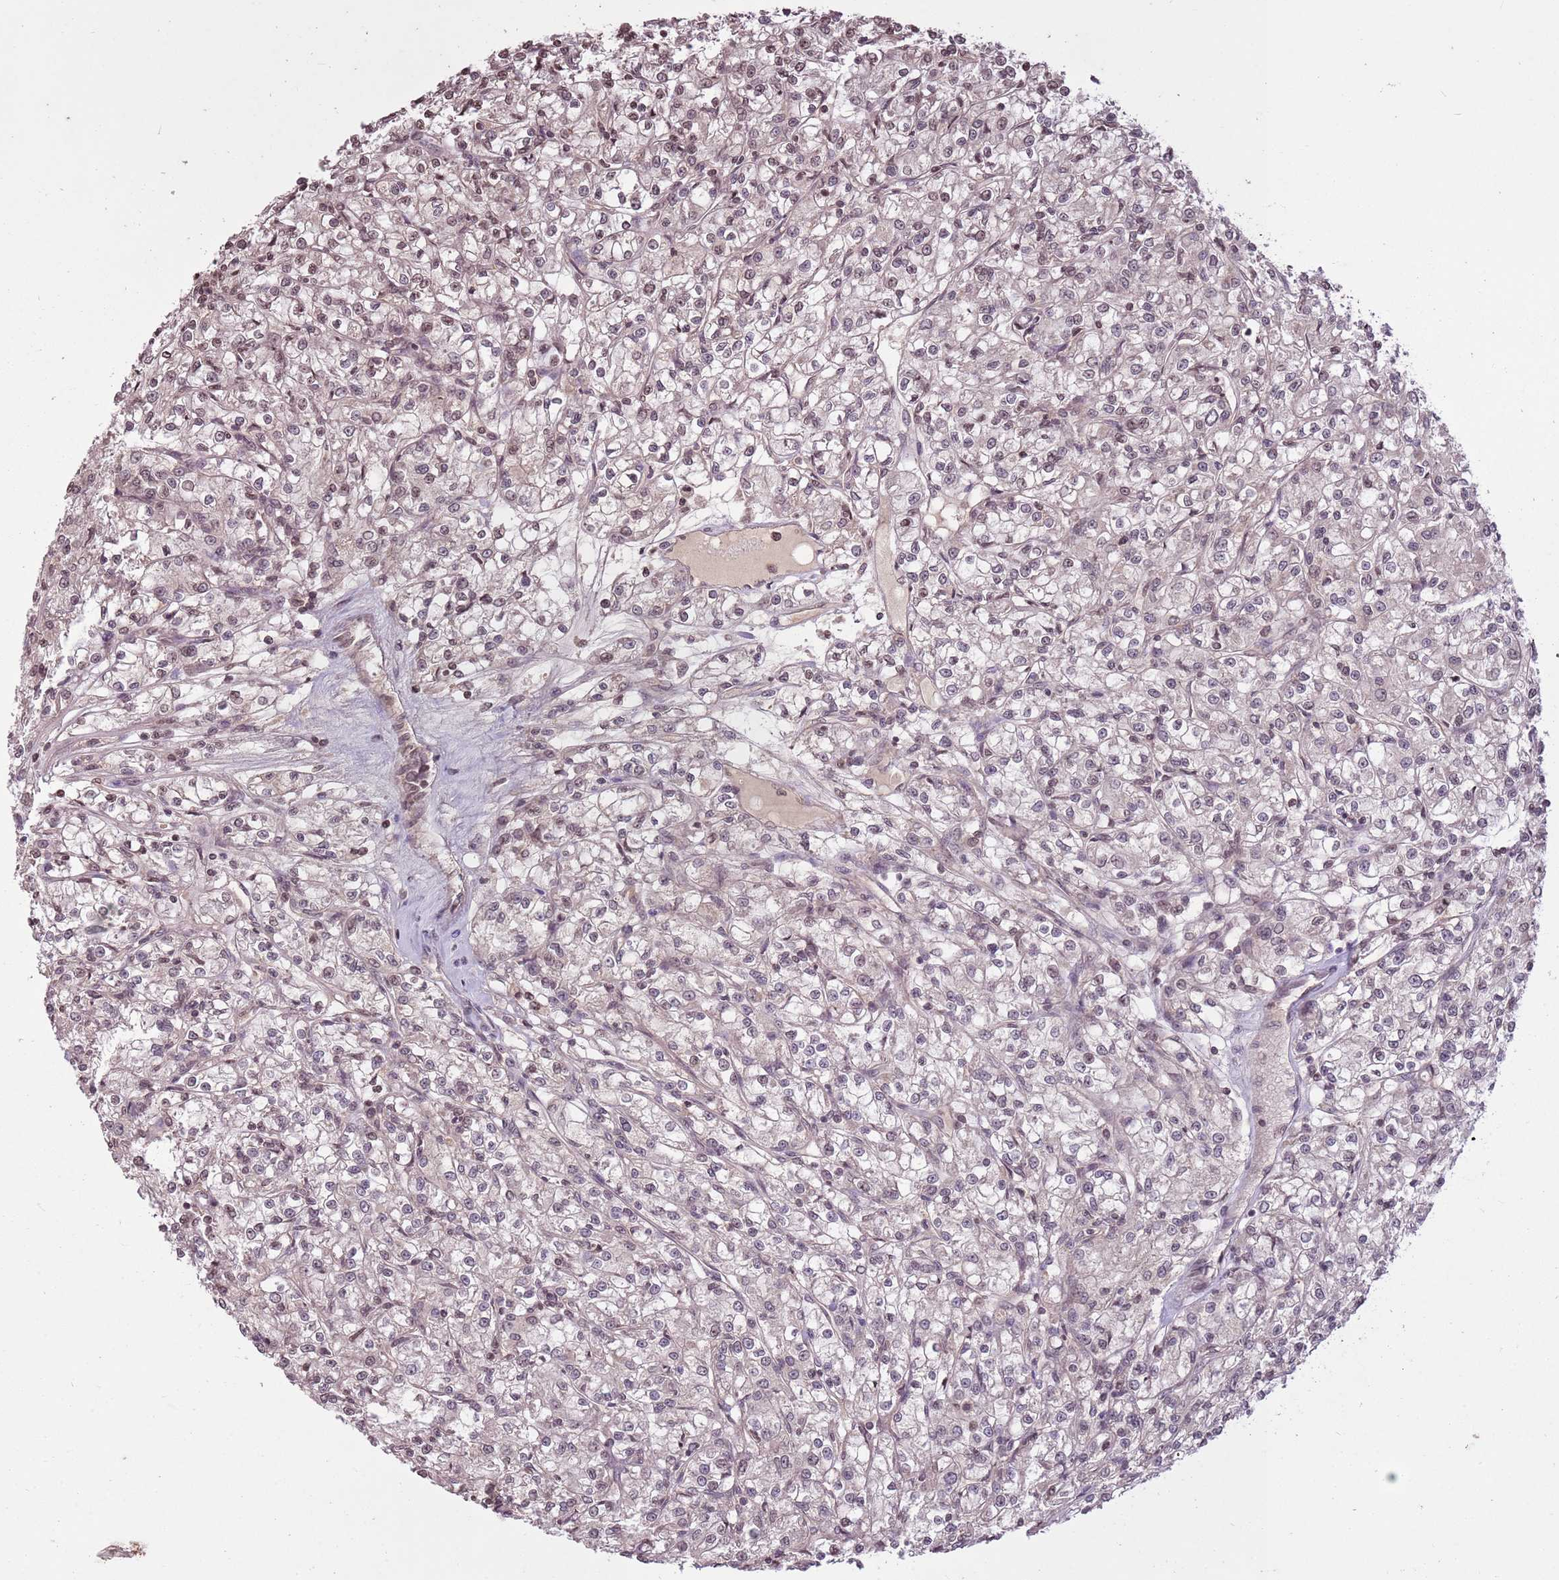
{"staining": {"intensity": "weak", "quantity": "<25%", "location": "nuclear"}, "tissue": "renal cancer", "cell_type": "Tumor cells", "image_type": "cancer", "snomed": [{"axis": "morphology", "description": "Adenocarcinoma, NOS"}, {"axis": "topography", "description": "Kidney"}], "caption": "Renal adenocarcinoma was stained to show a protein in brown. There is no significant positivity in tumor cells.", "gene": "CAPN9", "patient": {"sex": "female", "age": 59}}